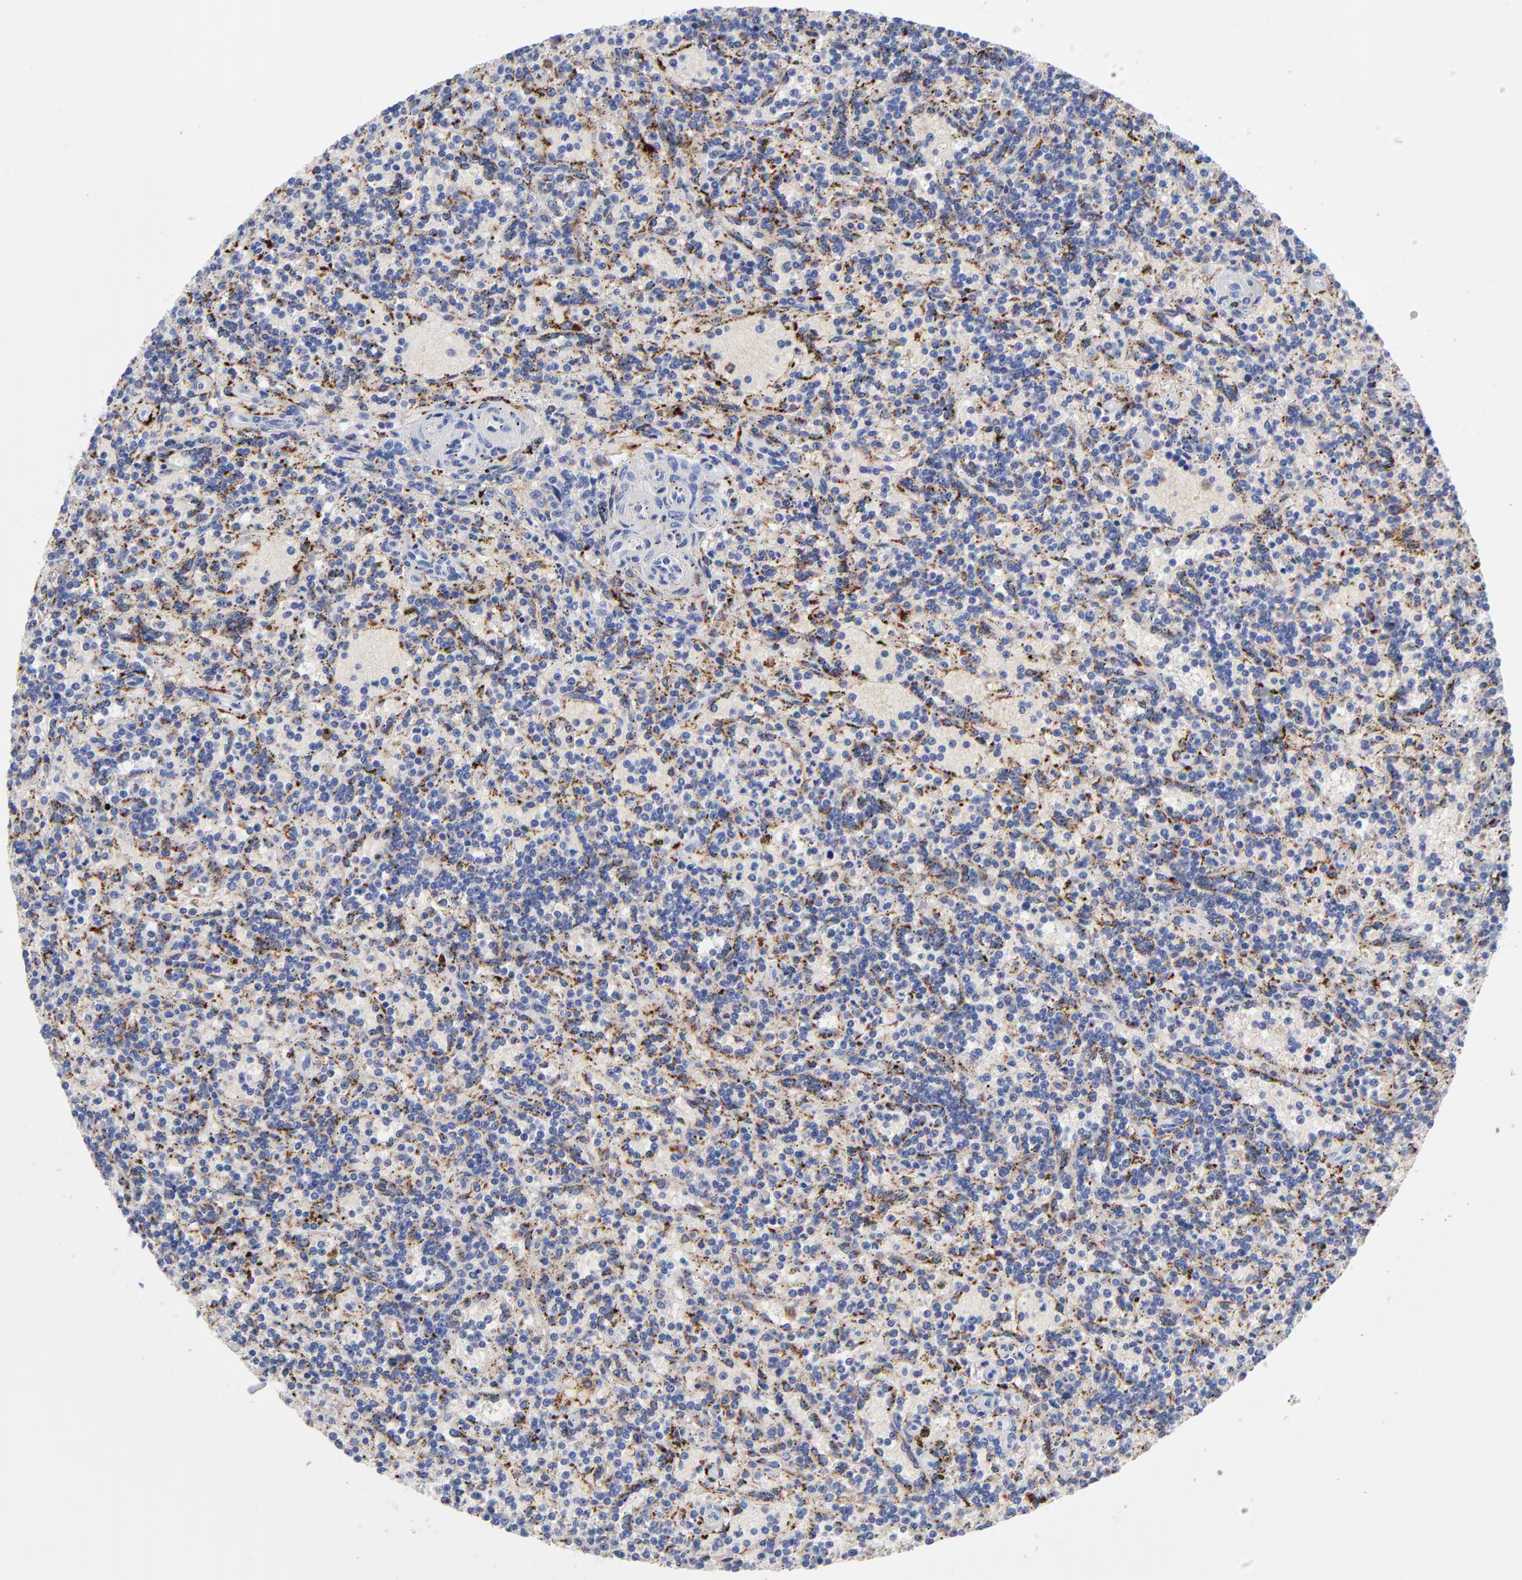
{"staining": {"intensity": "moderate", "quantity": "25%-75%", "location": "cytoplasmic/membranous"}, "tissue": "lymphoma", "cell_type": "Tumor cells", "image_type": "cancer", "snomed": [{"axis": "morphology", "description": "Malignant lymphoma, non-Hodgkin's type, Low grade"}, {"axis": "topography", "description": "Spleen"}], "caption": "A brown stain highlights moderate cytoplasmic/membranous expression of a protein in low-grade malignant lymphoma, non-Hodgkin's type tumor cells.", "gene": "CPVL", "patient": {"sex": "male", "age": 73}}